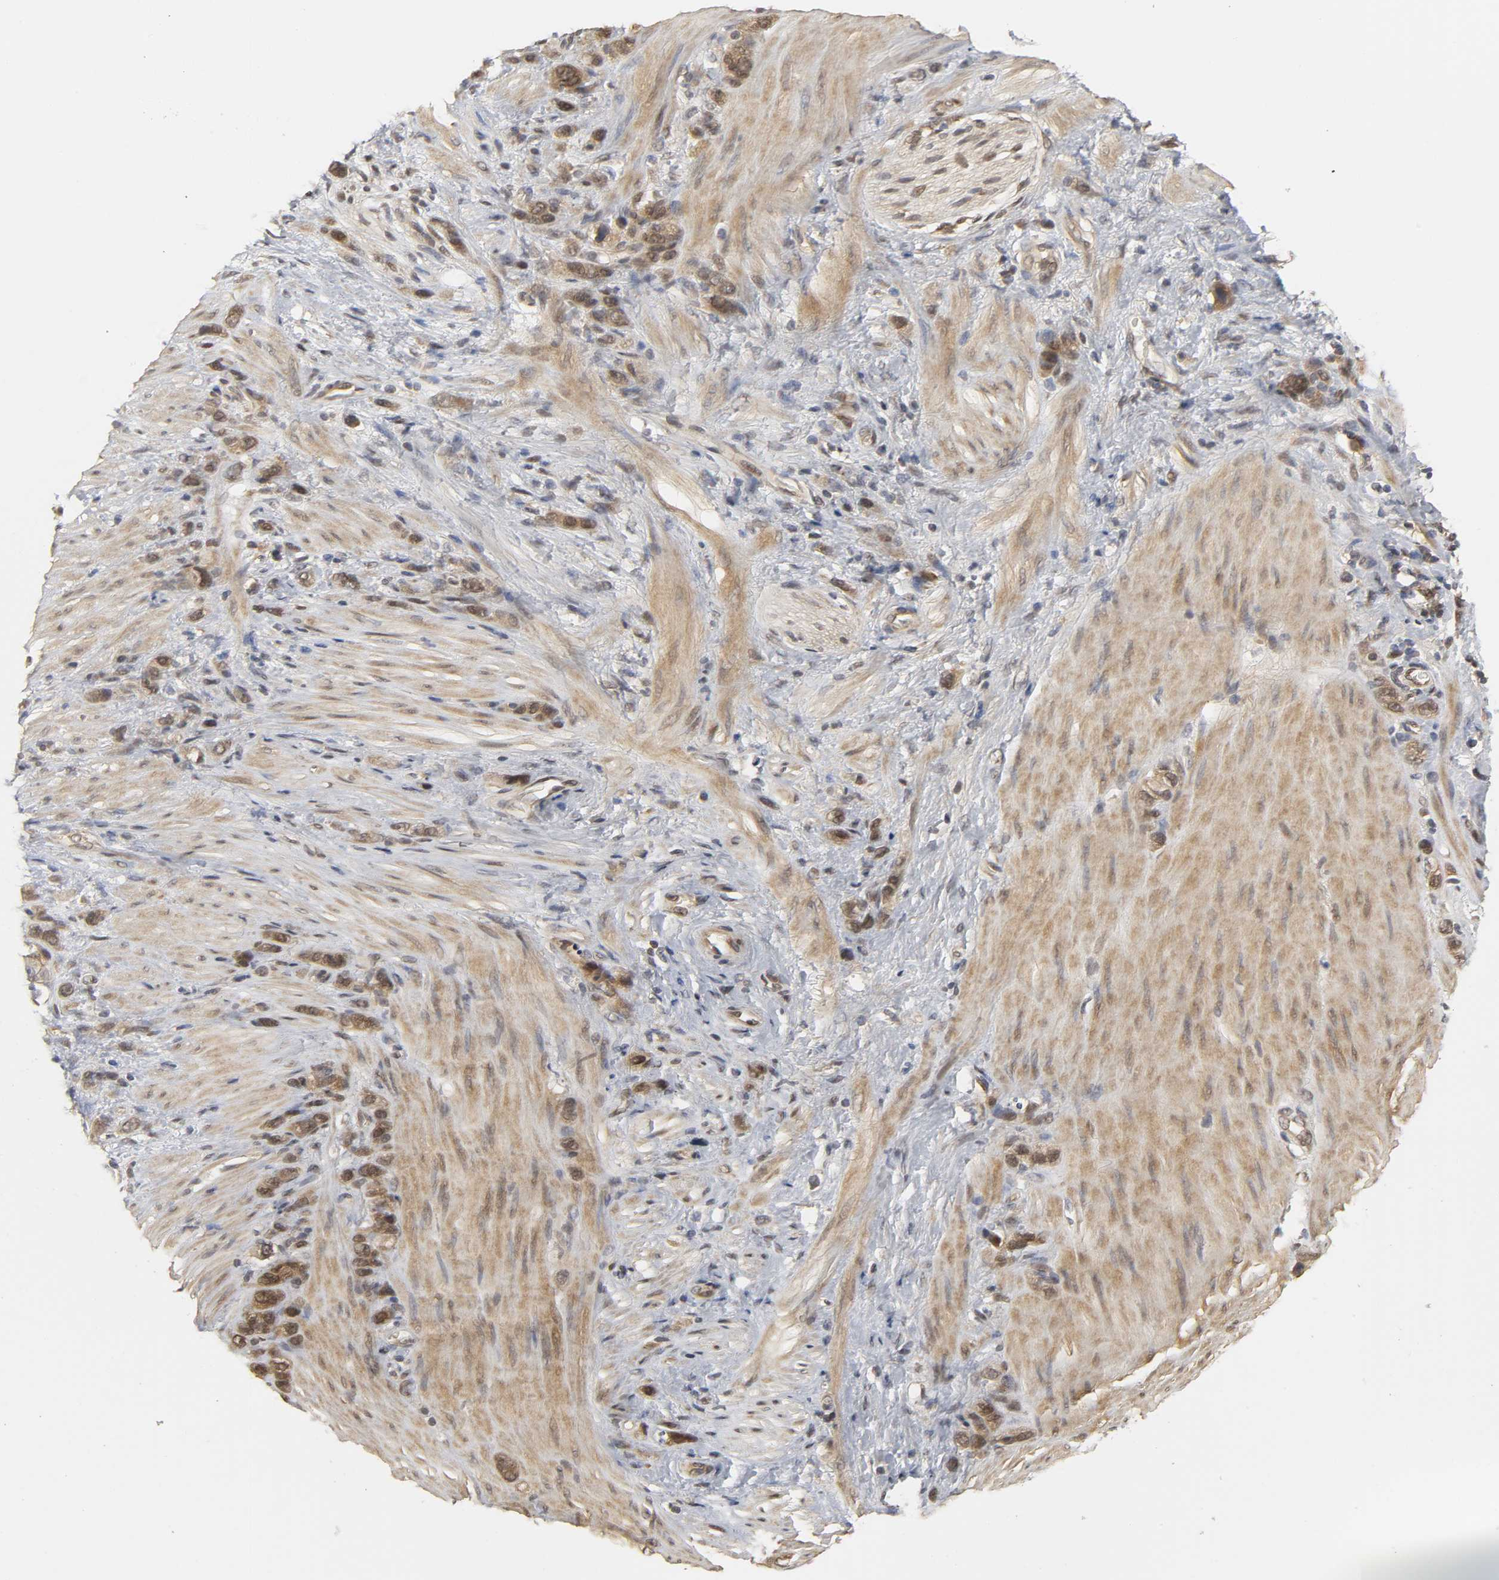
{"staining": {"intensity": "moderate", "quantity": ">75%", "location": "cytoplasmic/membranous,nuclear"}, "tissue": "stomach cancer", "cell_type": "Tumor cells", "image_type": "cancer", "snomed": [{"axis": "morphology", "description": "Normal tissue, NOS"}, {"axis": "morphology", "description": "Adenocarcinoma, NOS"}, {"axis": "morphology", "description": "Adenocarcinoma, High grade"}, {"axis": "topography", "description": "Stomach, upper"}, {"axis": "topography", "description": "Stomach"}], "caption": "Protein staining of stomach adenocarcinoma (high-grade) tissue exhibits moderate cytoplasmic/membranous and nuclear positivity in approximately >75% of tumor cells. Using DAB (3,3'-diaminobenzidine) (brown) and hematoxylin (blue) stains, captured at high magnification using brightfield microscopy.", "gene": "PARK7", "patient": {"sex": "female", "age": 65}}